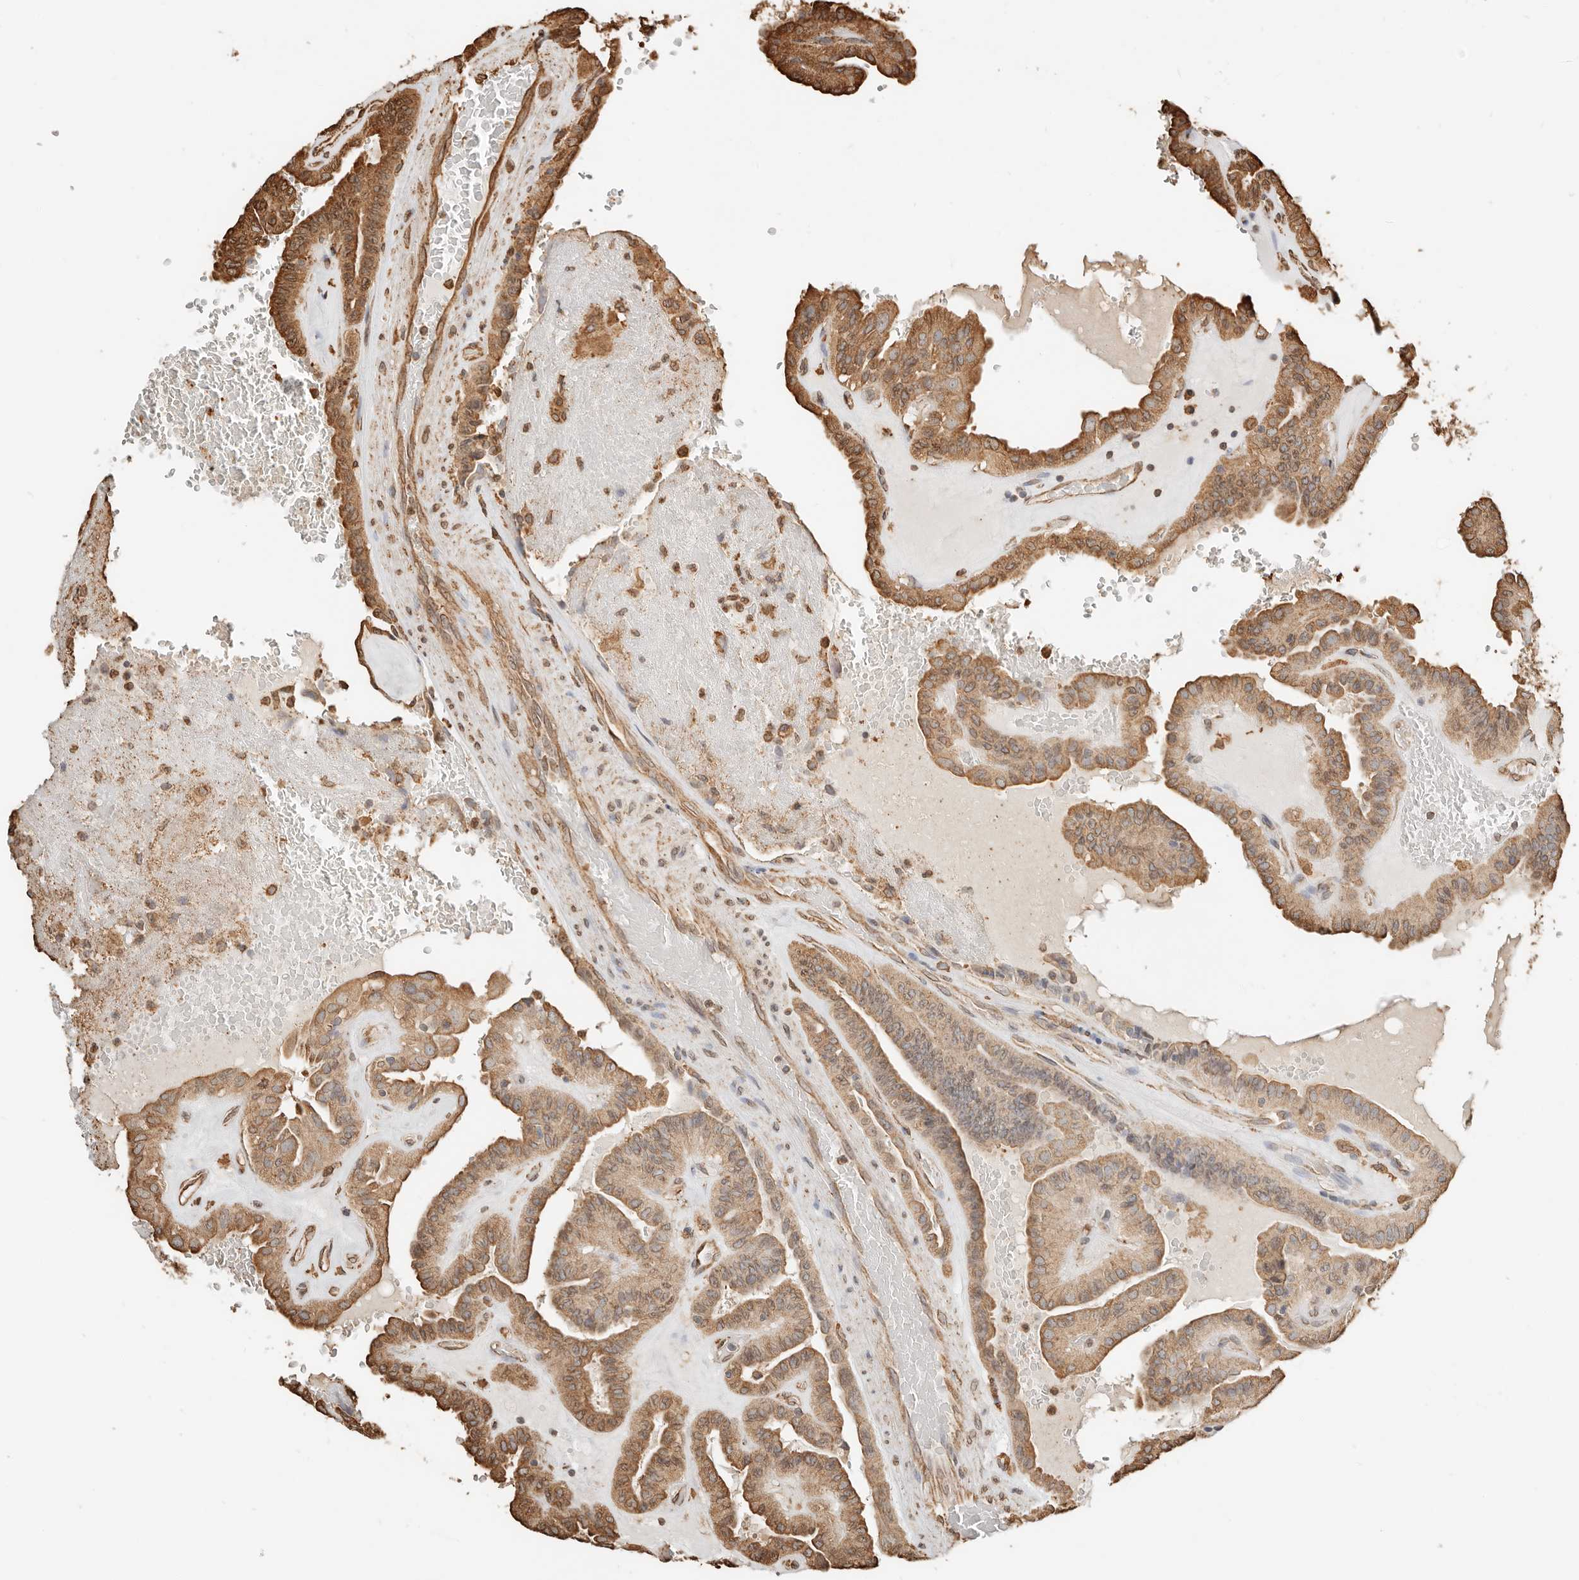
{"staining": {"intensity": "moderate", "quantity": ">75%", "location": "cytoplasmic/membranous"}, "tissue": "thyroid cancer", "cell_type": "Tumor cells", "image_type": "cancer", "snomed": [{"axis": "morphology", "description": "Papillary adenocarcinoma, NOS"}, {"axis": "topography", "description": "Thyroid gland"}], "caption": "Immunohistochemical staining of human thyroid papillary adenocarcinoma reveals moderate cytoplasmic/membranous protein positivity in about >75% of tumor cells.", "gene": "ARHGEF10L", "patient": {"sex": "male", "age": 77}}